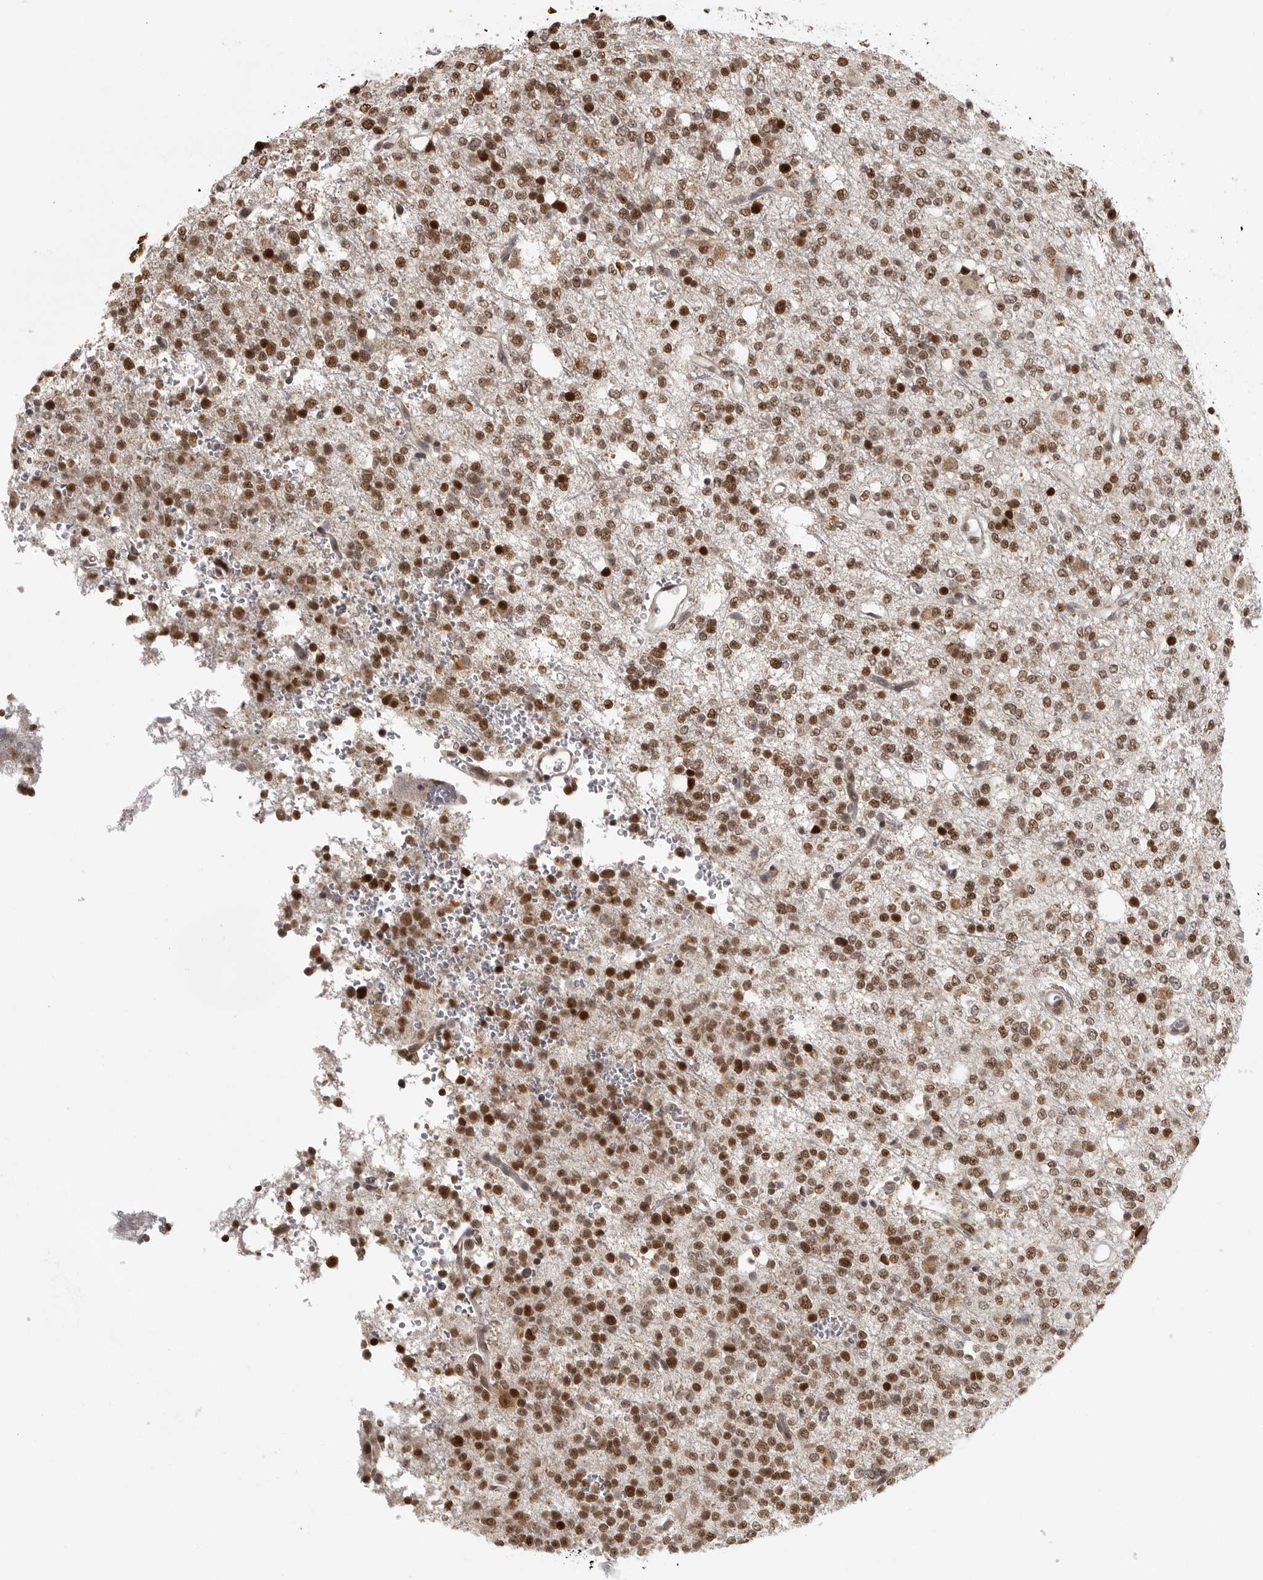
{"staining": {"intensity": "strong", "quantity": ">75%", "location": "nuclear"}, "tissue": "glioma", "cell_type": "Tumor cells", "image_type": "cancer", "snomed": [{"axis": "morphology", "description": "Glioma, malignant, High grade"}, {"axis": "topography", "description": "Brain"}], "caption": "This photomicrograph displays IHC staining of glioma, with high strong nuclear positivity in approximately >75% of tumor cells.", "gene": "ISG20L2", "patient": {"sex": "female", "age": 62}}